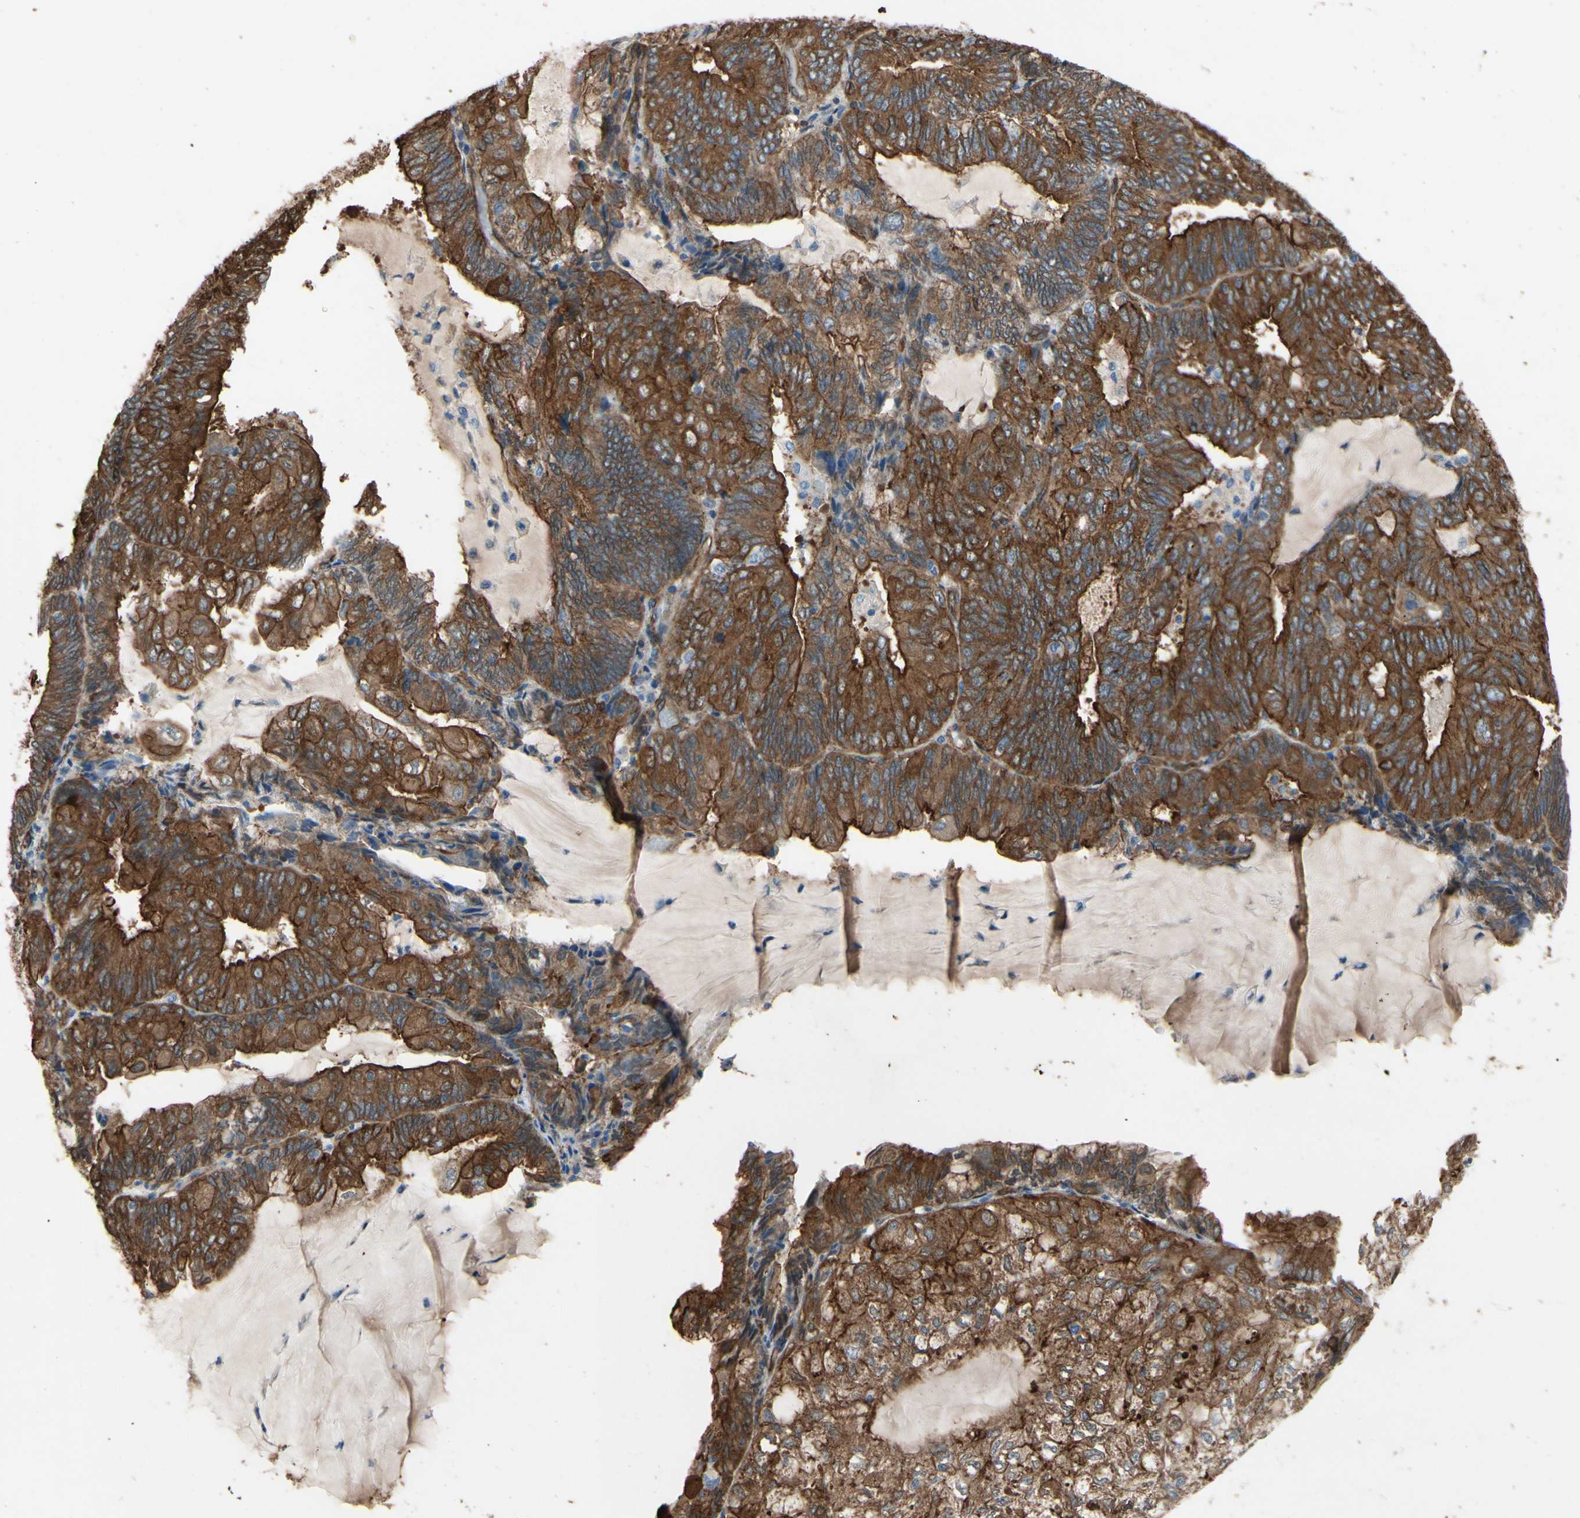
{"staining": {"intensity": "moderate", "quantity": ">75%", "location": "cytoplasmic/membranous"}, "tissue": "endometrial cancer", "cell_type": "Tumor cells", "image_type": "cancer", "snomed": [{"axis": "morphology", "description": "Adenocarcinoma, NOS"}, {"axis": "topography", "description": "Endometrium"}], "caption": "Immunohistochemical staining of human adenocarcinoma (endometrial) shows medium levels of moderate cytoplasmic/membranous protein positivity in about >75% of tumor cells.", "gene": "CTTNBP2", "patient": {"sex": "female", "age": 81}}